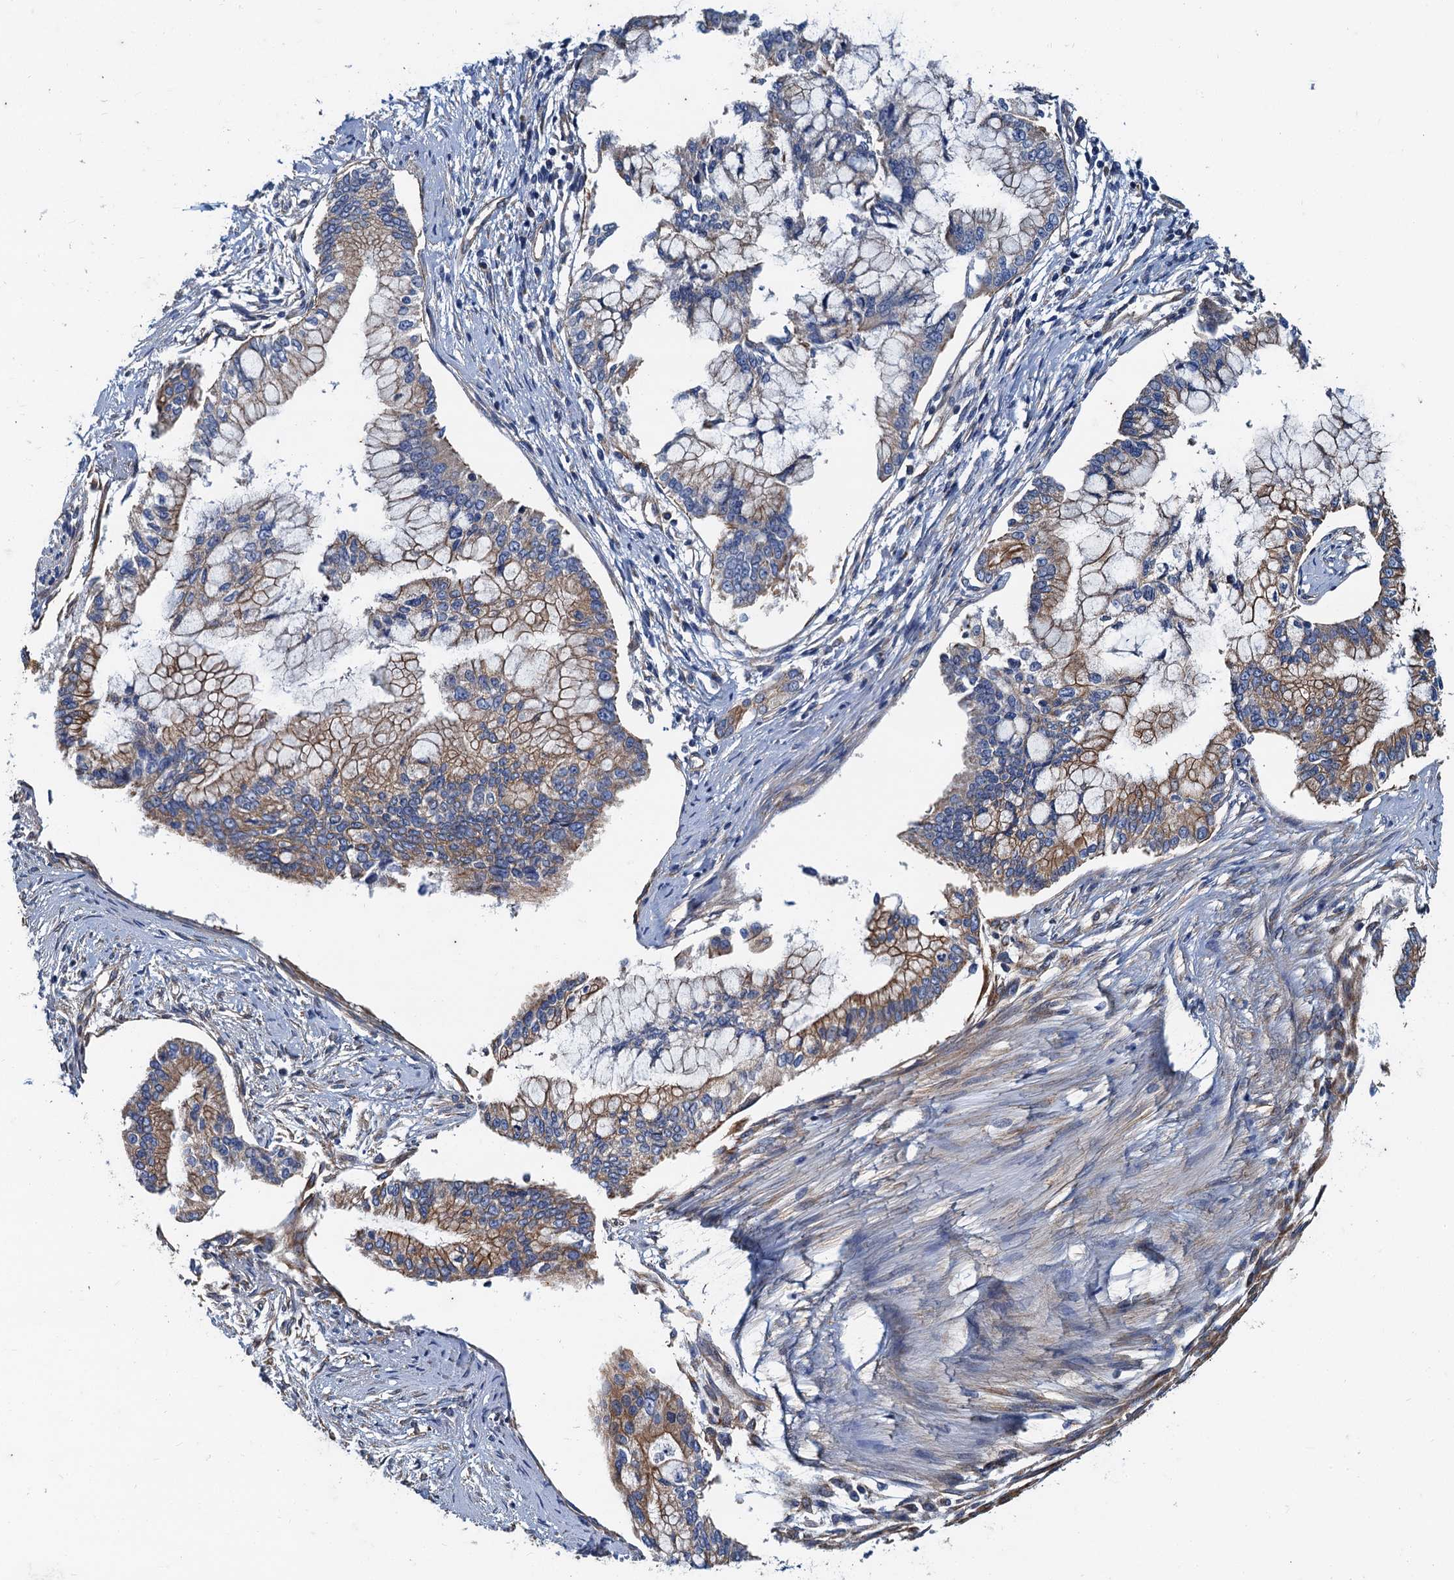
{"staining": {"intensity": "moderate", "quantity": ">75%", "location": "cytoplasmic/membranous"}, "tissue": "pancreatic cancer", "cell_type": "Tumor cells", "image_type": "cancer", "snomed": [{"axis": "morphology", "description": "Adenocarcinoma, NOS"}, {"axis": "topography", "description": "Pancreas"}], "caption": "About >75% of tumor cells in pancreatic cancer demonstrate moderate cytoplasmic/membranous protein expression as visualized by brown immunohistochemical staining.", "gene": "NGRN", "patient": {"sex": "male", "age": 58}}